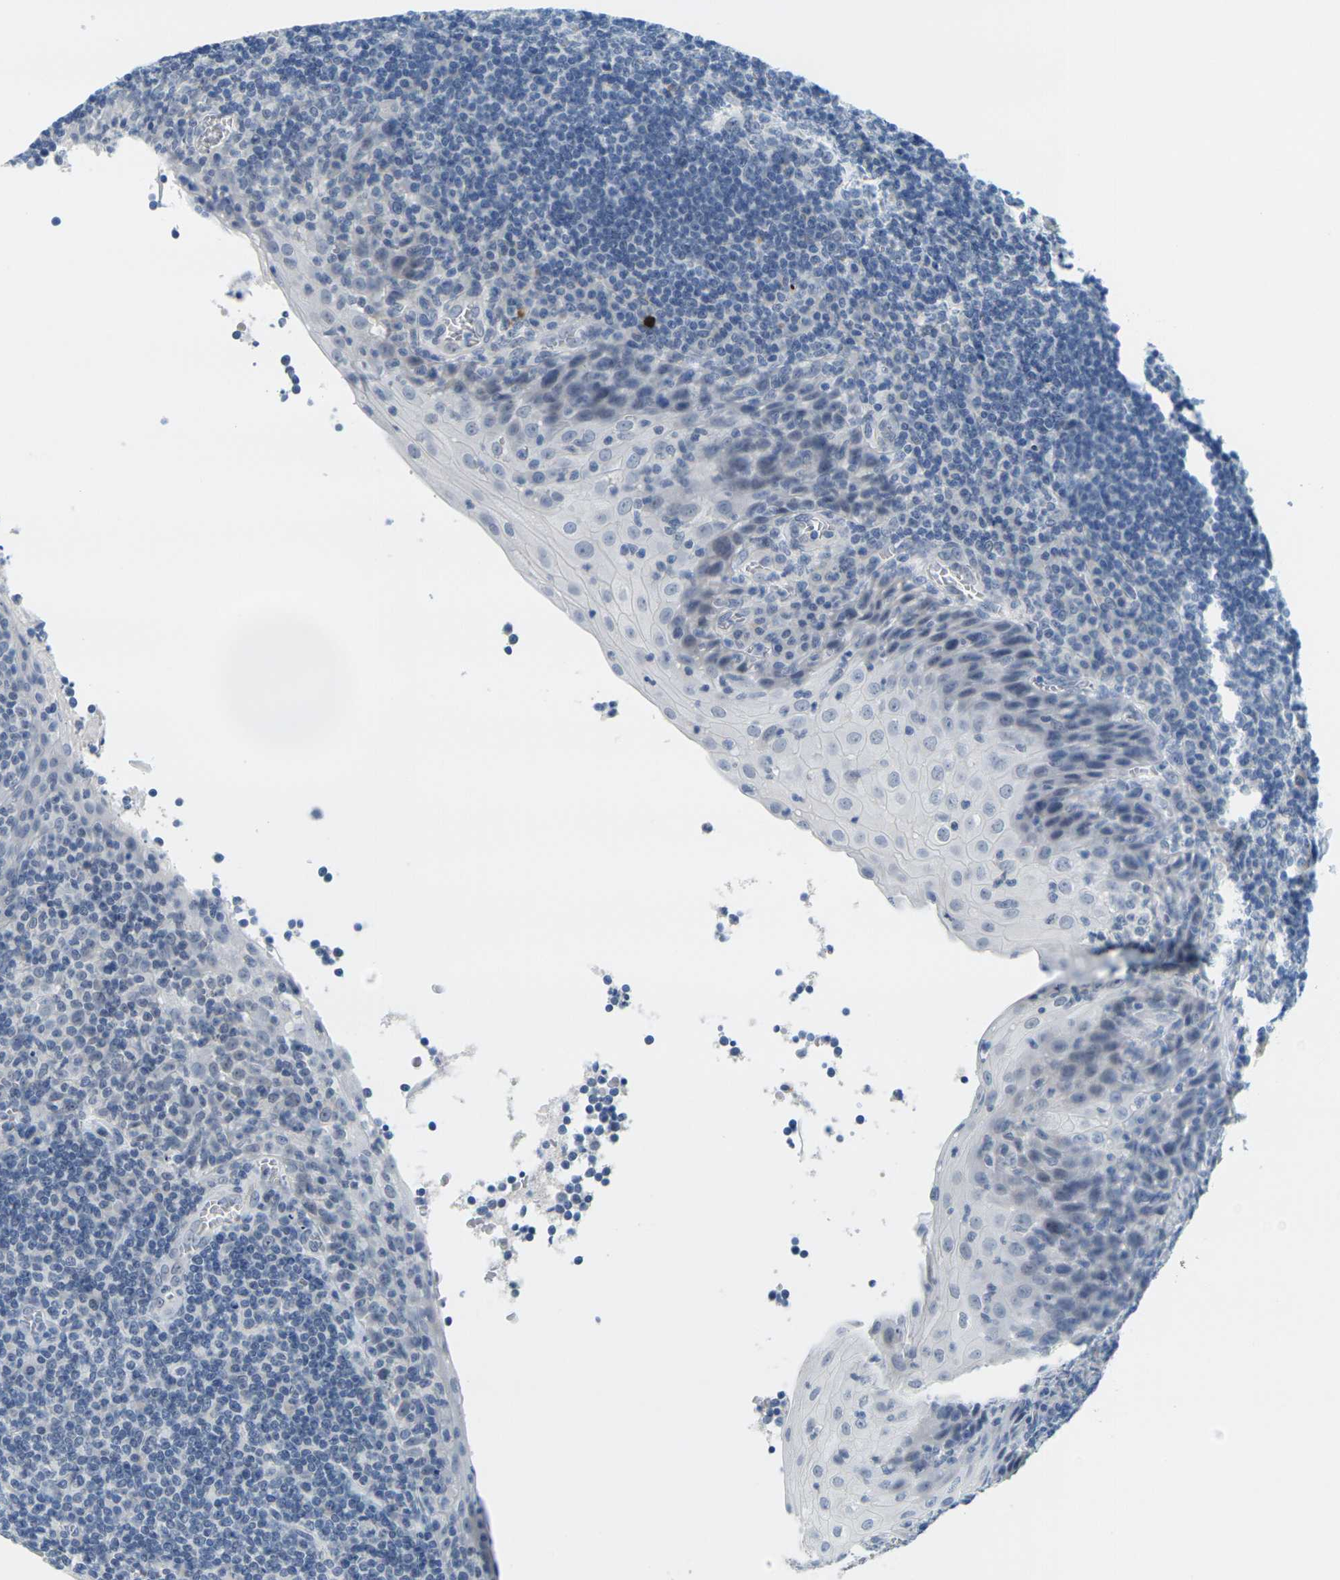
{"staining": {"intensity": "negative", "quantity": "none", "location": "none"}, "tissue": "tonsil", "cell_type": "Germinal center cells", "image_type": "normal", "snomed": [{"axis": "morphology", "description": "Normal tissue, NOS"}, {"axis": "topography", "description": "Tonsil"}], "caption": "DAB immunohistochemical staining of benign tonsil reveals no significant positivity in germinal center cells.", "gene": "GPR15", "patient": {"sex": "male", "age": 37}}